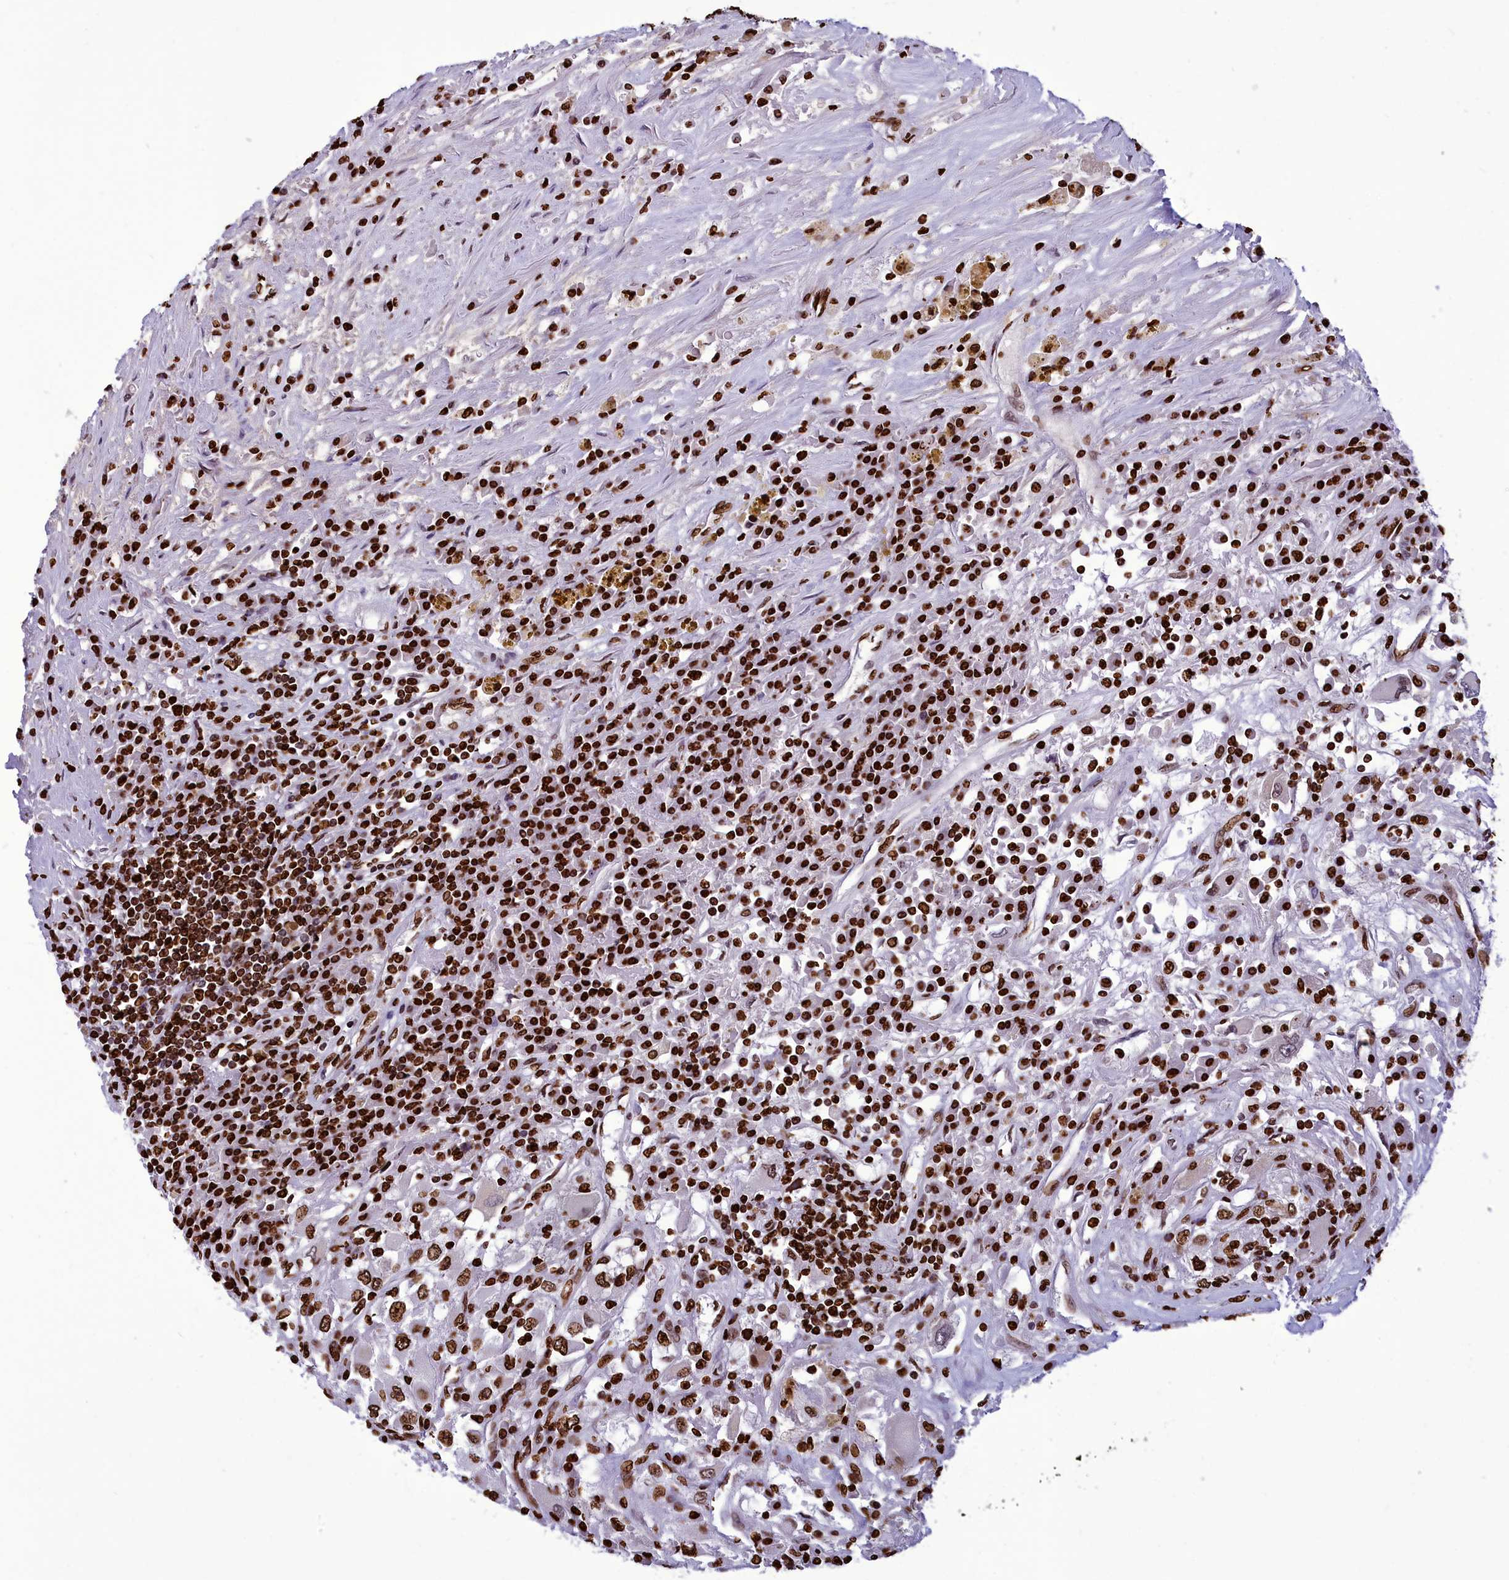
{"staining": {"intensity": "strong", "quantity": ">75%", "location": "nuclear"}, "tissue": "renal cancer", "cell_type": "Tumor cells", "image_type": "cancer", "snomed": [{"axis": "morphology", "description": "Adenocarcinoma, NOS"}, {"axis": "topography", "description": "Kidney"}], "caption": "An image of human renal cancer (adenocarcinoma) stained for a protein reveals strong nuclear brown staining in tumor cells.", "gene": "AKAP17A", "patient": {"sex": "female", "age": 52}}